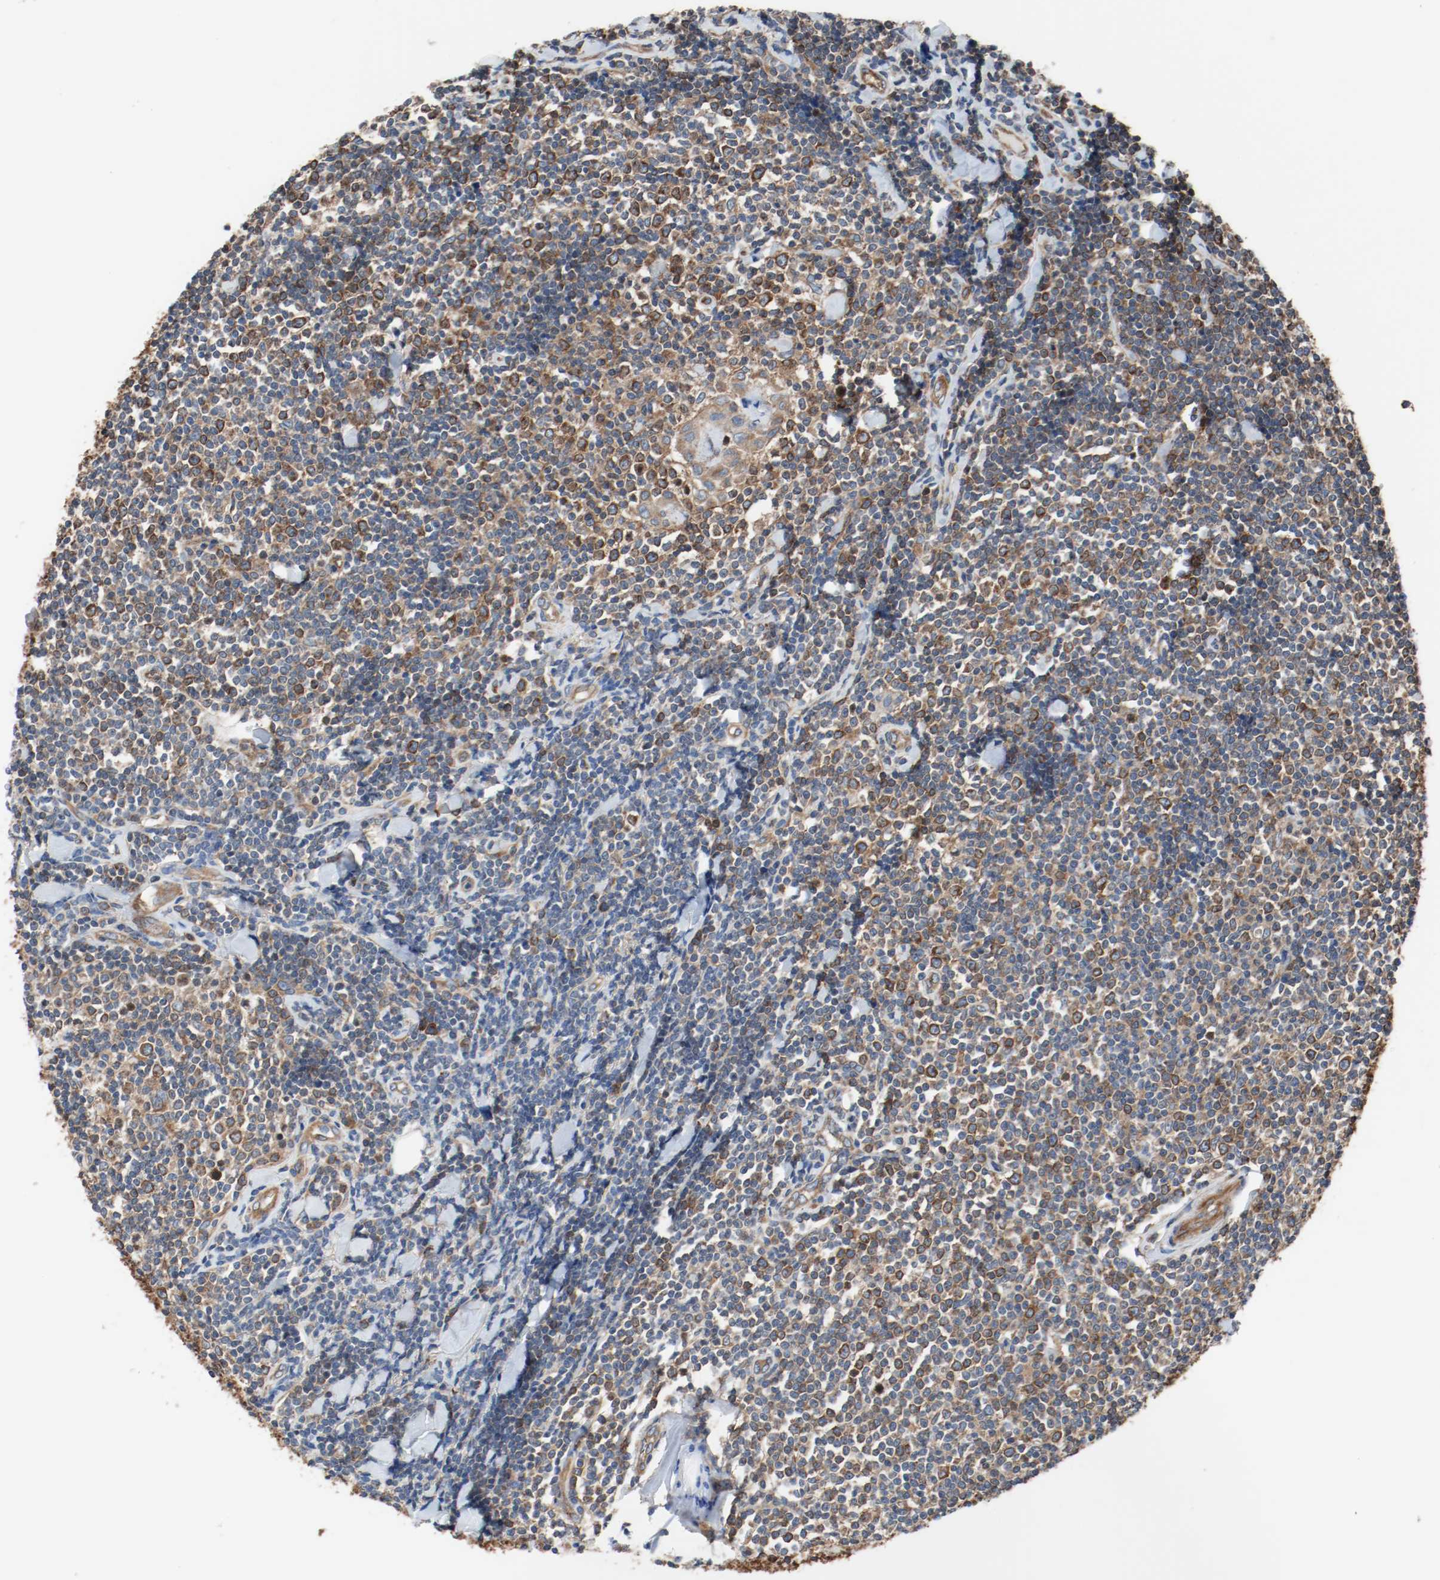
{"staining": {"intensity": "moderate", "quantity": "25%-75%", "location": "cytoplasmic/membranous"}, "tissue": "lymphoma", "cell_type": "Tumor cells", "image_type": "cancer", "snomed": [{"axis": "morphology", "description": "Malignant lymphoma, non-Hodgkin's type, Low grade"}, {"axis": "topography", "description": "Soft tissue"}], "caption": "This image displays immunohistochemistry (IHC) staining of malignant lymphoma, non-Hodgkin's type (low-grade), with medium moderate cytoplasmic/membranous expression in approximately 25%-75% of tumor cells.", "gene": "TUBA3D", "patient": {"sex": "male", "age": 92}}